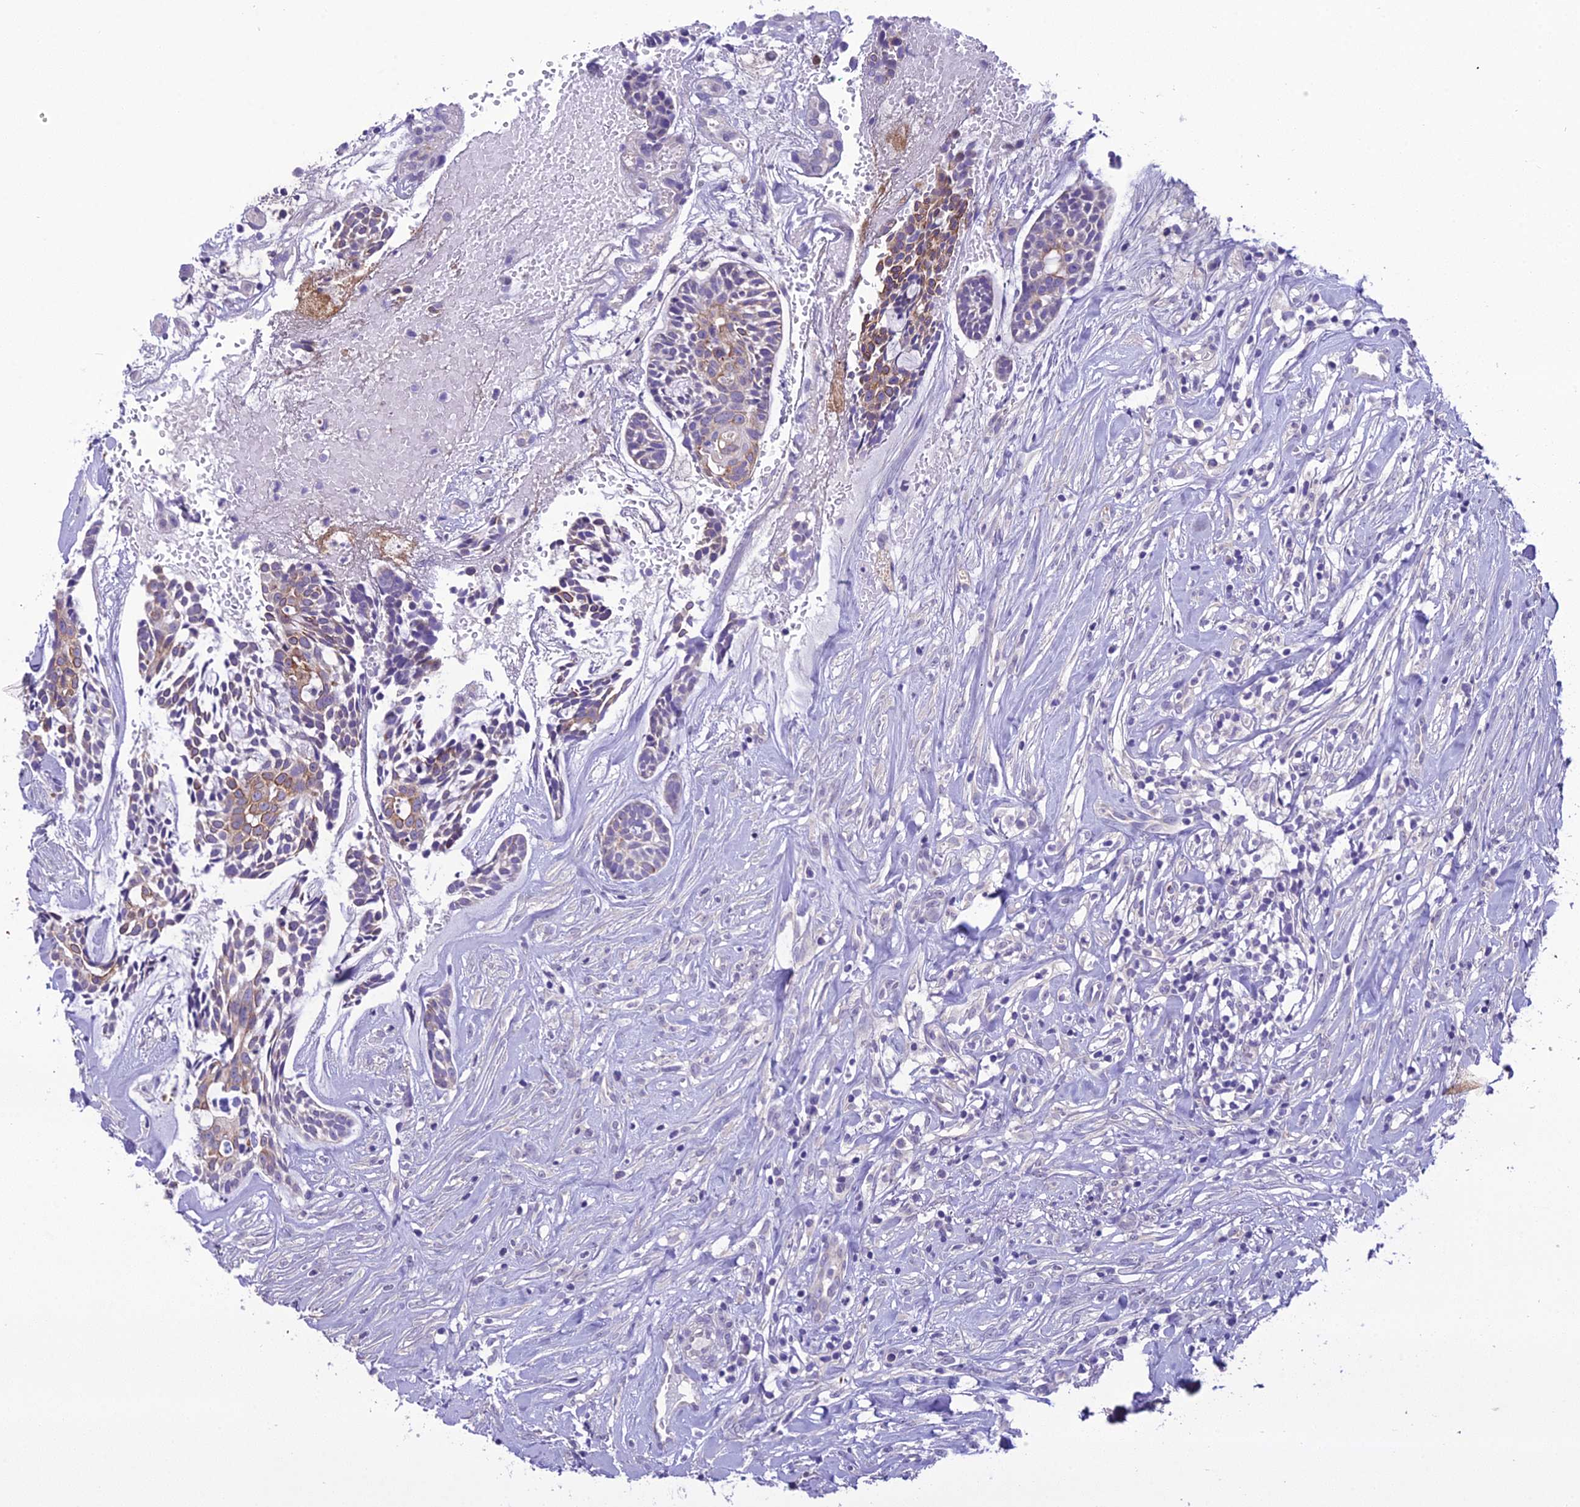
{"staining": {"intensity": "moderate", "quantity": "<25%", "location": "cytoplasmic/membranous"}, "tissue": "head and neck cancer", "cell_type": "Tumor cells", "image_type": "cancer", "snomed": [{"axis": "morphology", "description": "Normal tissue, NOS"}, {"axis": "morphology", "description": "Adenocarcinoma, NOS"}, {"axis": "topography", "description": "Subcutis"}, {"axis": "topography", "description": "Nasopharynx"}, {"axis": "topography", "description": "Head-Neck"}], "caption": "Brown immunohistochemical staining in adenocarcinoma (head and neck) exhibits moderate cytoplasmic/membranous positivity in about <25% of tumor cells.", "gene": "SCRT1", "patient": {"sex": "female", "age": 73}}